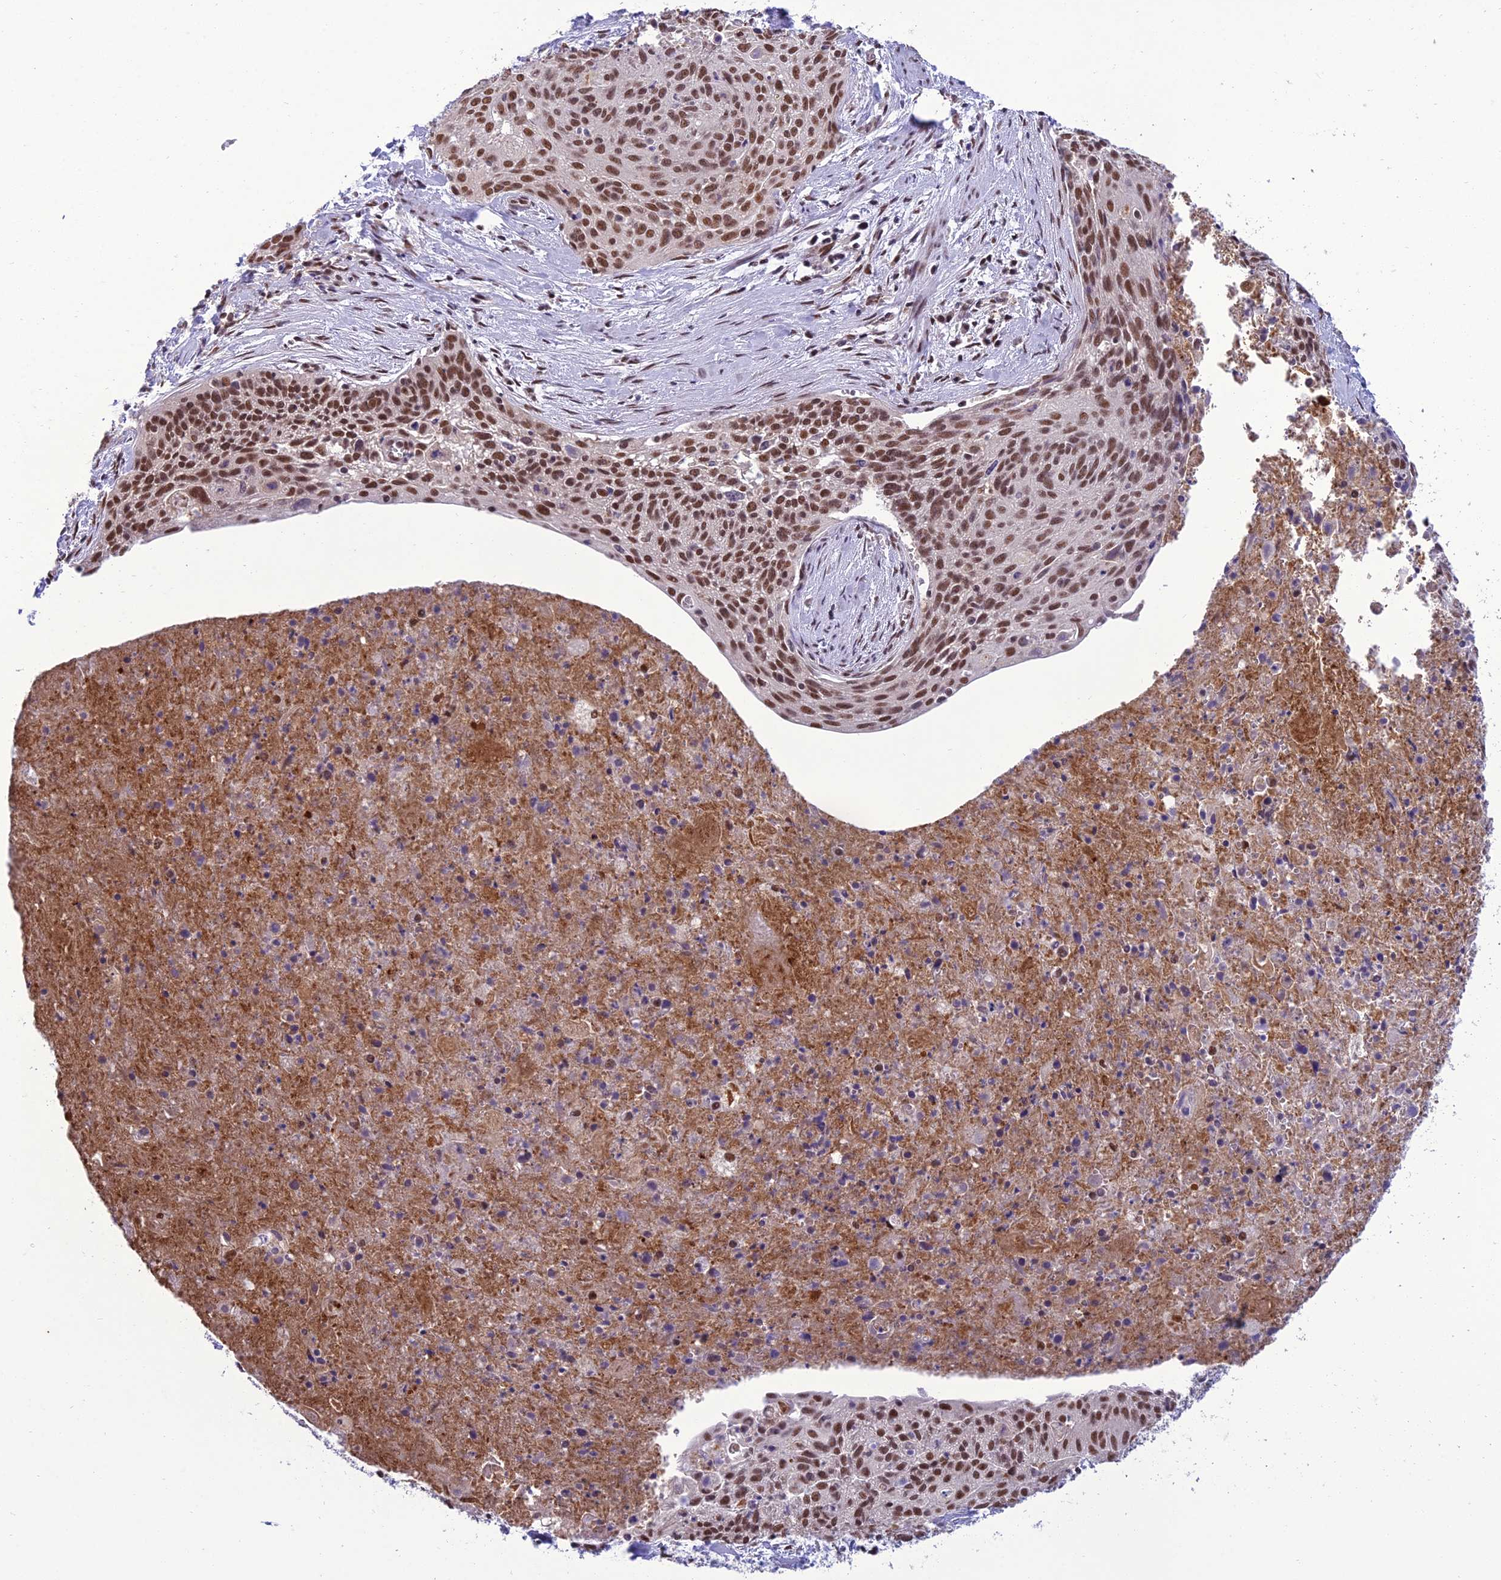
{"staining": {"intensity": "moderate", "quantity": ">75%", "location": "nuclear"}, "tissue": "cervical cancer", "cell_type": "Tumor cells", "image_type": "cancer", "snomed": [{"axis": "morphology", "description": "Squamous cell carcinoma, NOS"}, {"axis": "topography", "description": "Cervix"}], "caption": "Cervical cancer stained with immunohistochemistry (IHC) displays moderate nuclear expression in approximately >75% of tumor cells.", "gene": "RANBP3", "patient": {"sex": "female", "age": 55}}